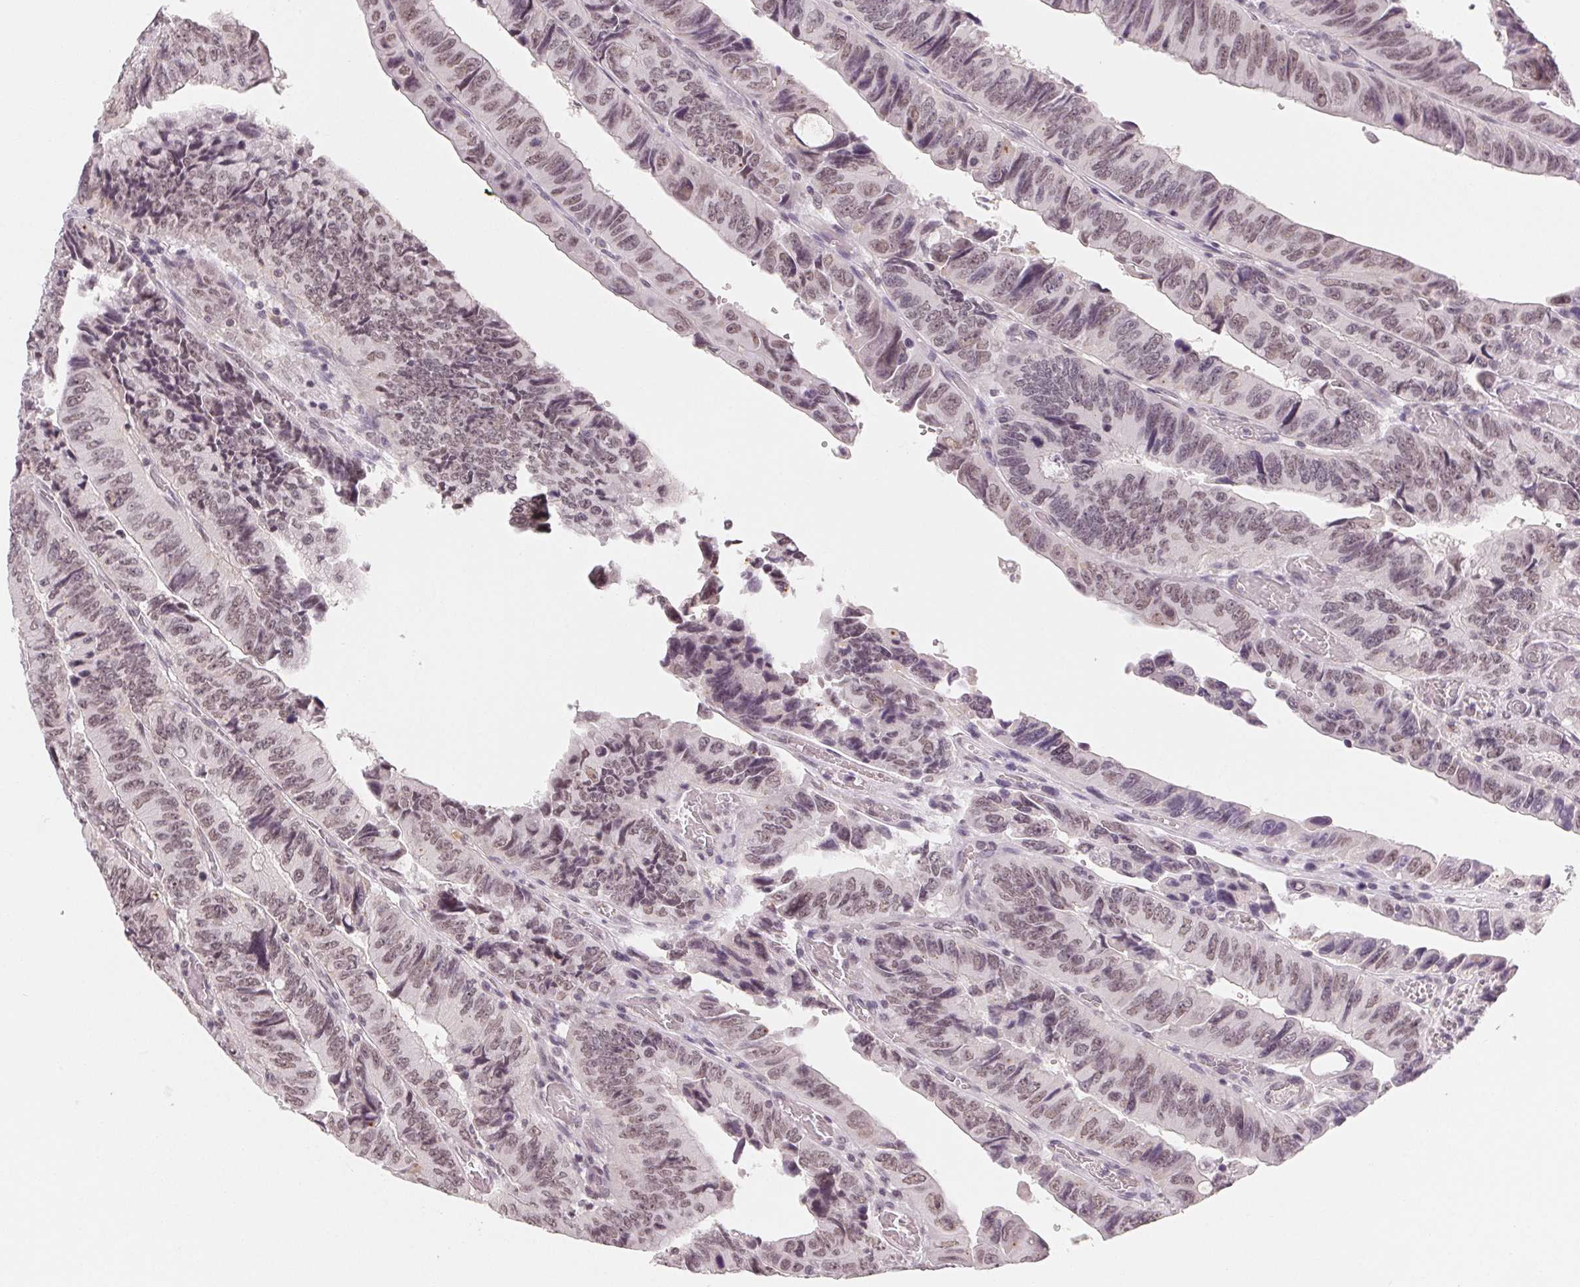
{"staining": {"intensity": "moderate", "quantity": ">75%", "location": "nuclear"}, "tissue": "colorectal cancer", "cell_type": "Tumor cells", "image_type": "cancer", "snomed": [{"axis": "morphology", "description": "Adenocarcinoma, NOS"}, {"axis": "topography", "description": "Colon"}], "caption": "This photomicrograph displays colorectal cancer (adenocarcinoma) stained with immunohistochemistry (IHC) to label a protein in brown. The nuclear of tumor cells show moderate positivity for the protein. Nuclei are counter-stained blue.", "gene": "NXF3", "patient": {"sex": "female", "age": 84}}